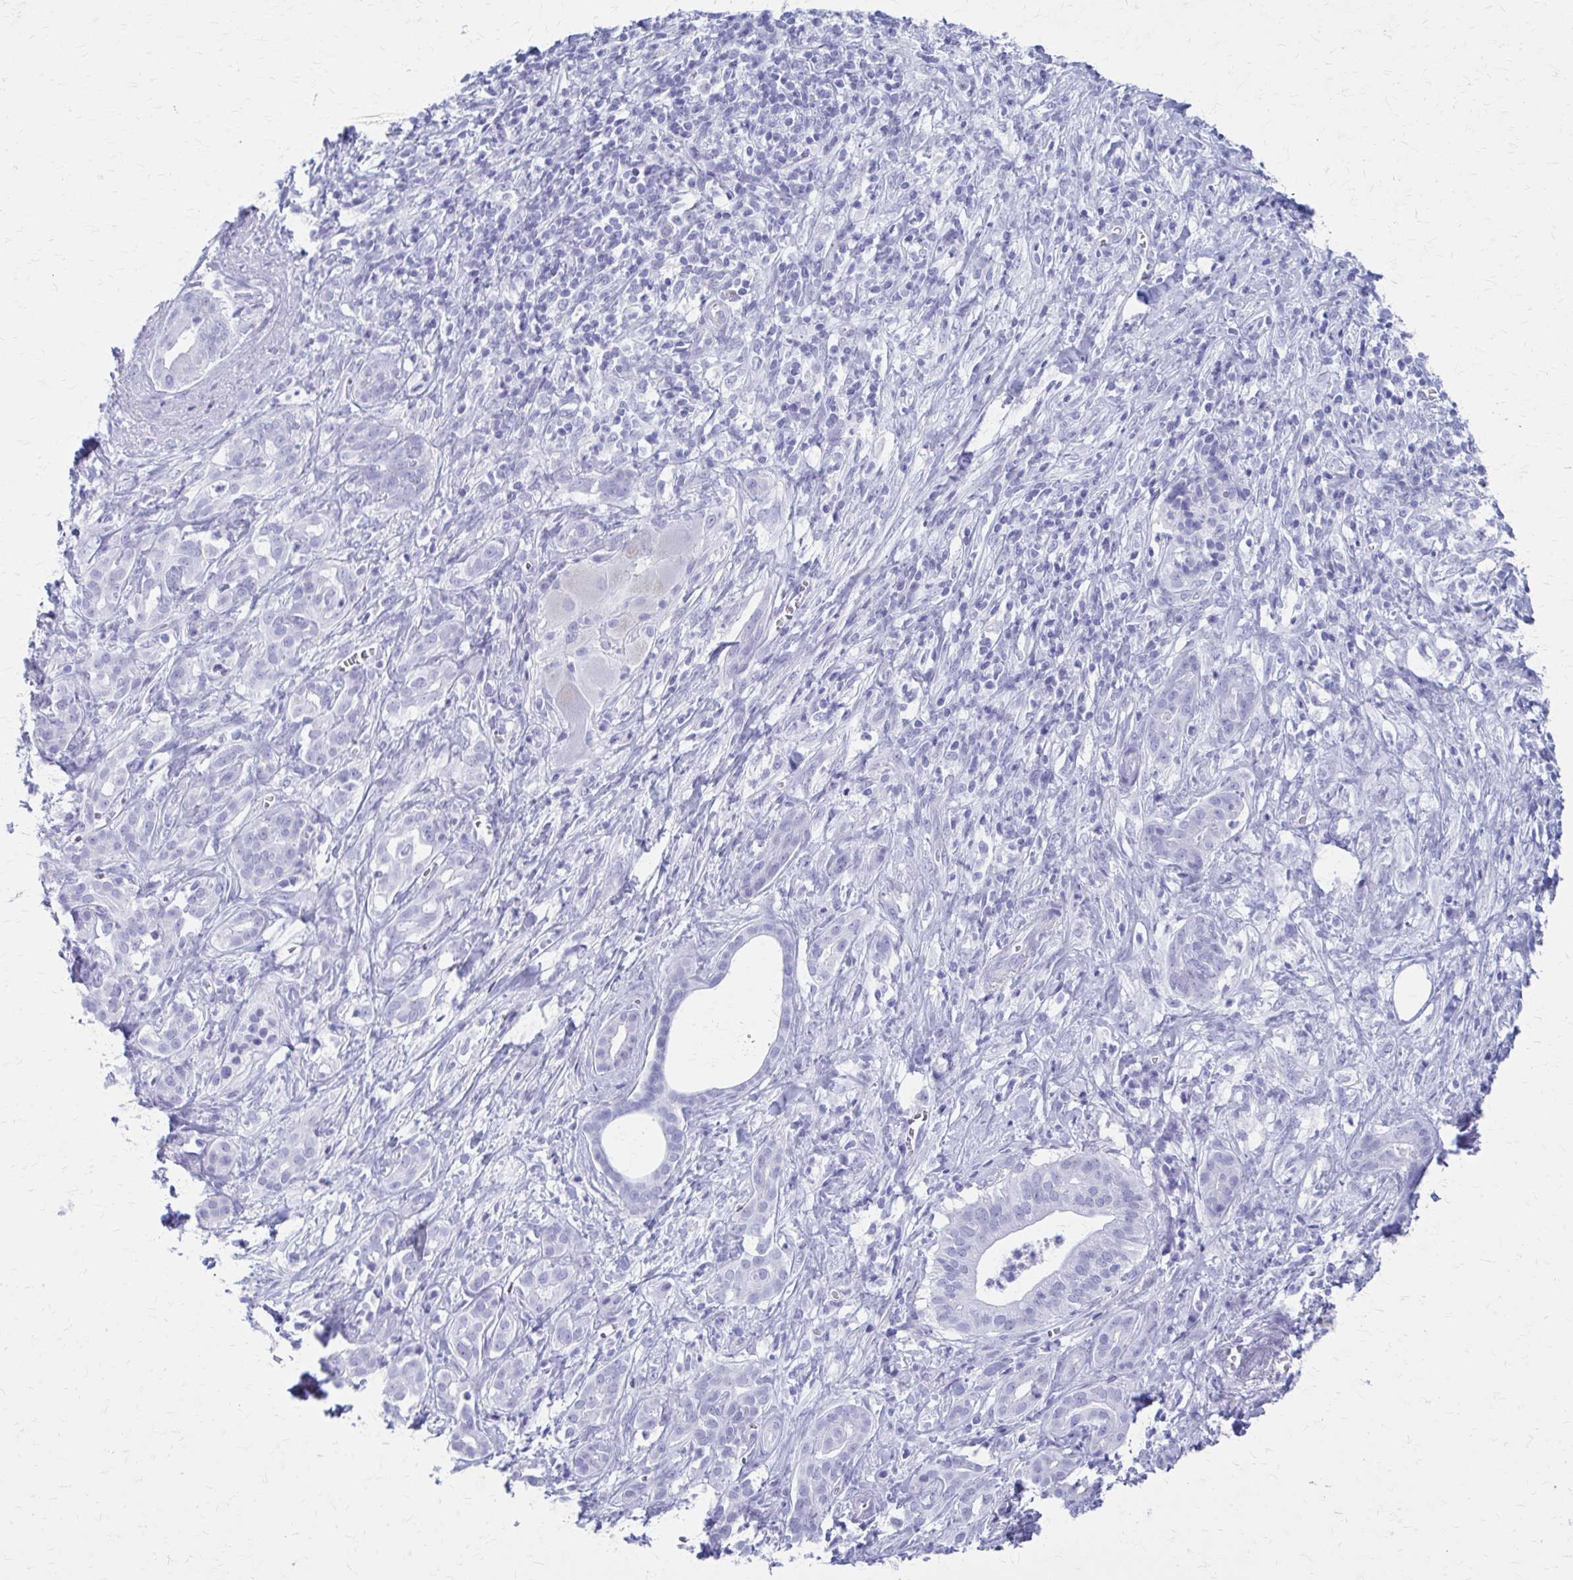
{"staining": {"intensity": "negative", "quantity": "none", "location": "none"}, "tissue": "pancreatic cancer", "cell_type": "Tumor cells", "image_type": "cancer", "snomed": [{"axis": "morphology", "description": "Adenocarcinoma, NOS"}, {"axis": "topography", "description": "Pancreas"}], "caption": "This is an immunohistochemistry histopathology image of pancreatic cancer (adenocarcinoma). There is no staining in tumor cells.", "gene": "CELF5", "patient": {"sex": "male", "age": 61}}